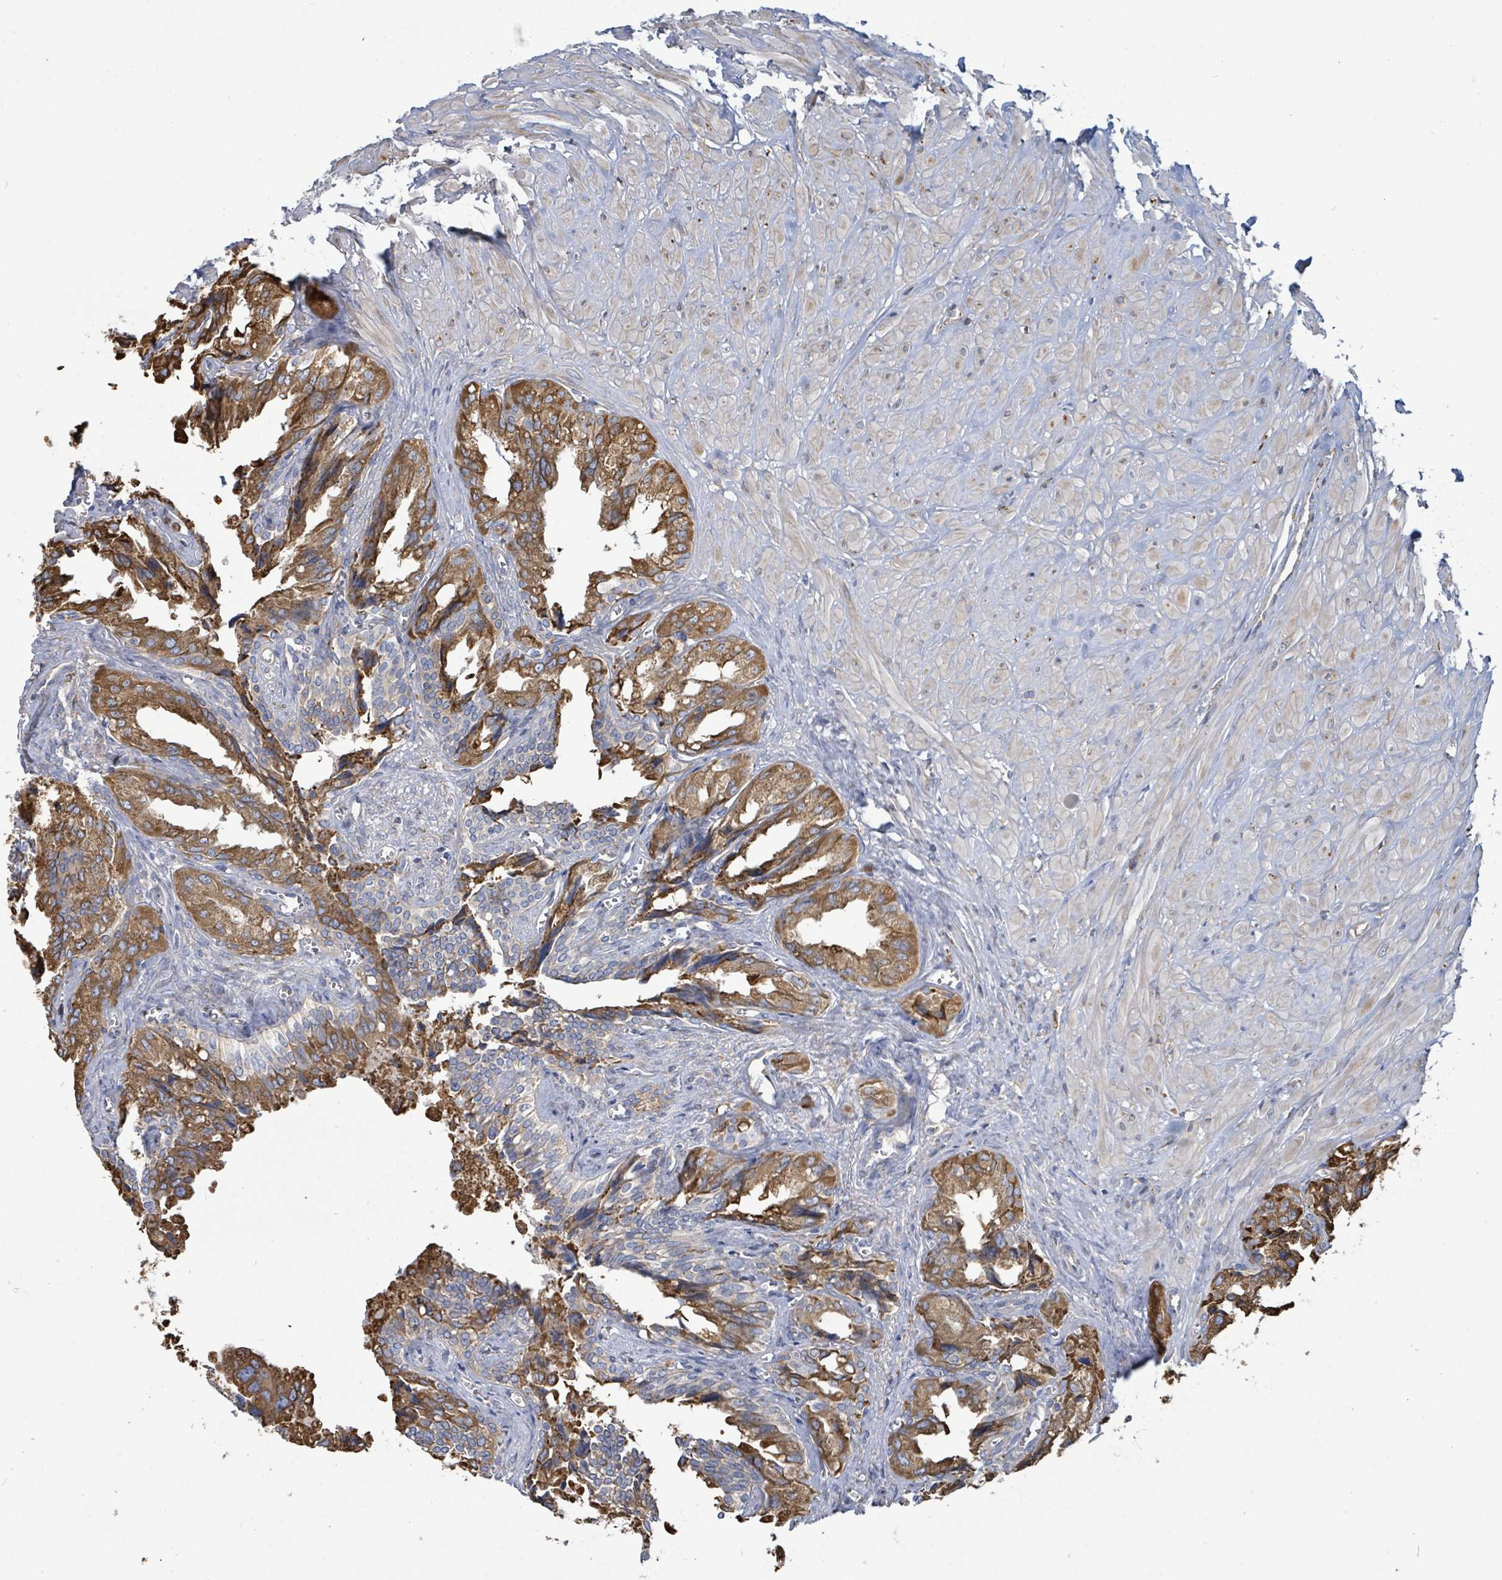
{"staining": {"intensity": "strong", "quantity": ">75%", "location": "cytoplasmic/membranous"}, "tissue": "seminal vesicle", "cell_type": "Glandular cells", "image_type": "normal", "snomed": [{"axis": "morphology", "description": "Normal tissue, NOS"}, {"axis": "topography", "description": "Seminal veicle"}], "caption": "The micrograph exhibits a brown stain indicating the presence of a protein in the cytoplasmic/membranous of glandular cells in seminal vesicle. (Stains: DAB (3,3'-diaminobenzidine) in brown, nuclei in blue, Microscopy: brightfield microscopy at high magnification).", "gene": "RFPL4AL1", "patient": {"sex": "male", "age": 67}}